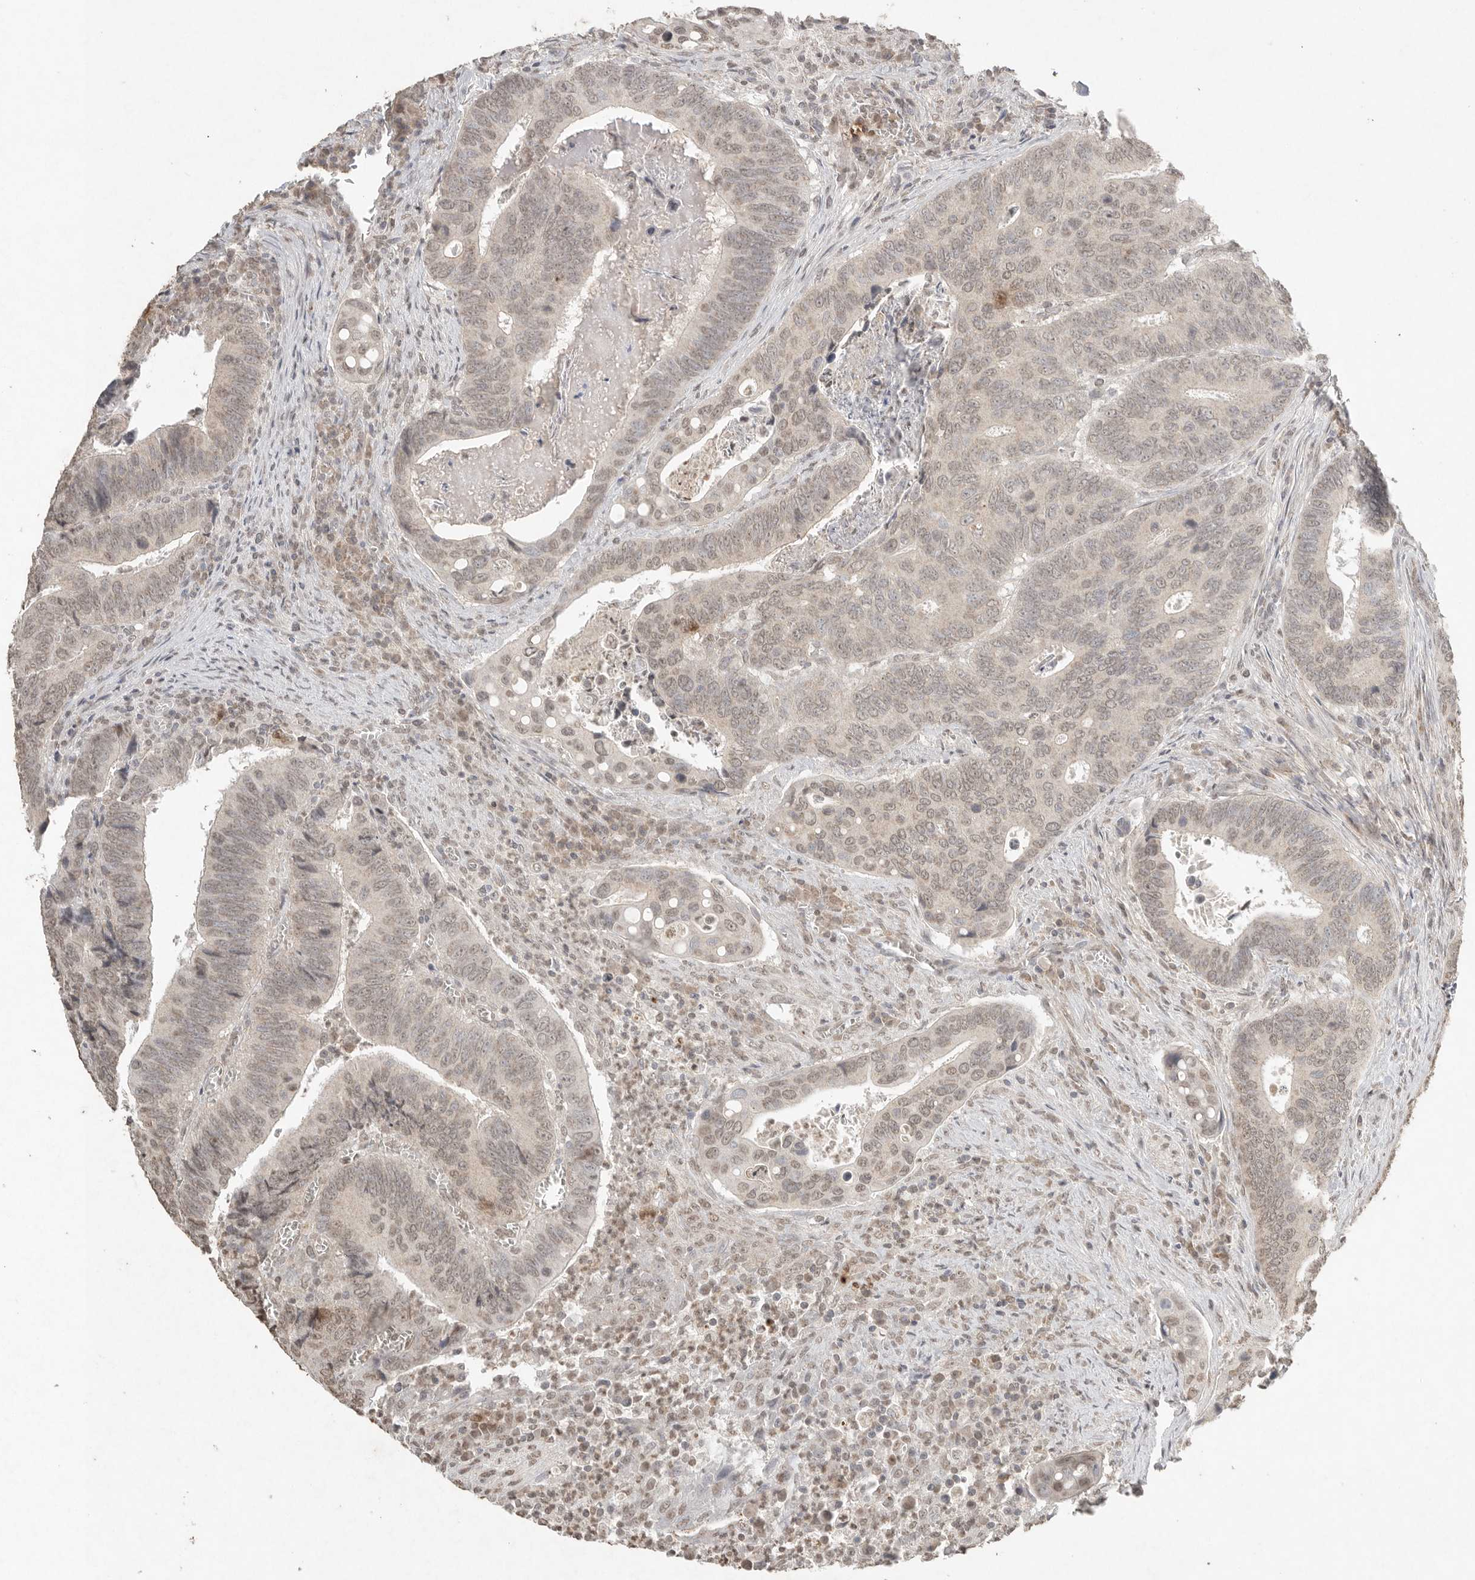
{"staining": {"intensity": "weak", "quantity": "25%-75%", "location": "nuclear"}, "tissue": "colorectal cancer", "cell_type": "Tumor cells", "image_type": "cancer", "snomed": [{"axis": "morphology", "description": "Inflammation, NOS"}, {"axis": "morphology", "description": "Adenocarcinoma, NOS"}, {"axis": "topography", "description": "Colon"}], "caption": "Human colorectal adenocarcinoma stained with a brown dye exhibits weak nuclear positive expression in about 25%-75% of tumor cells.", "gene": "KLK5", "patient": {"sex": "male", "age": 72}}